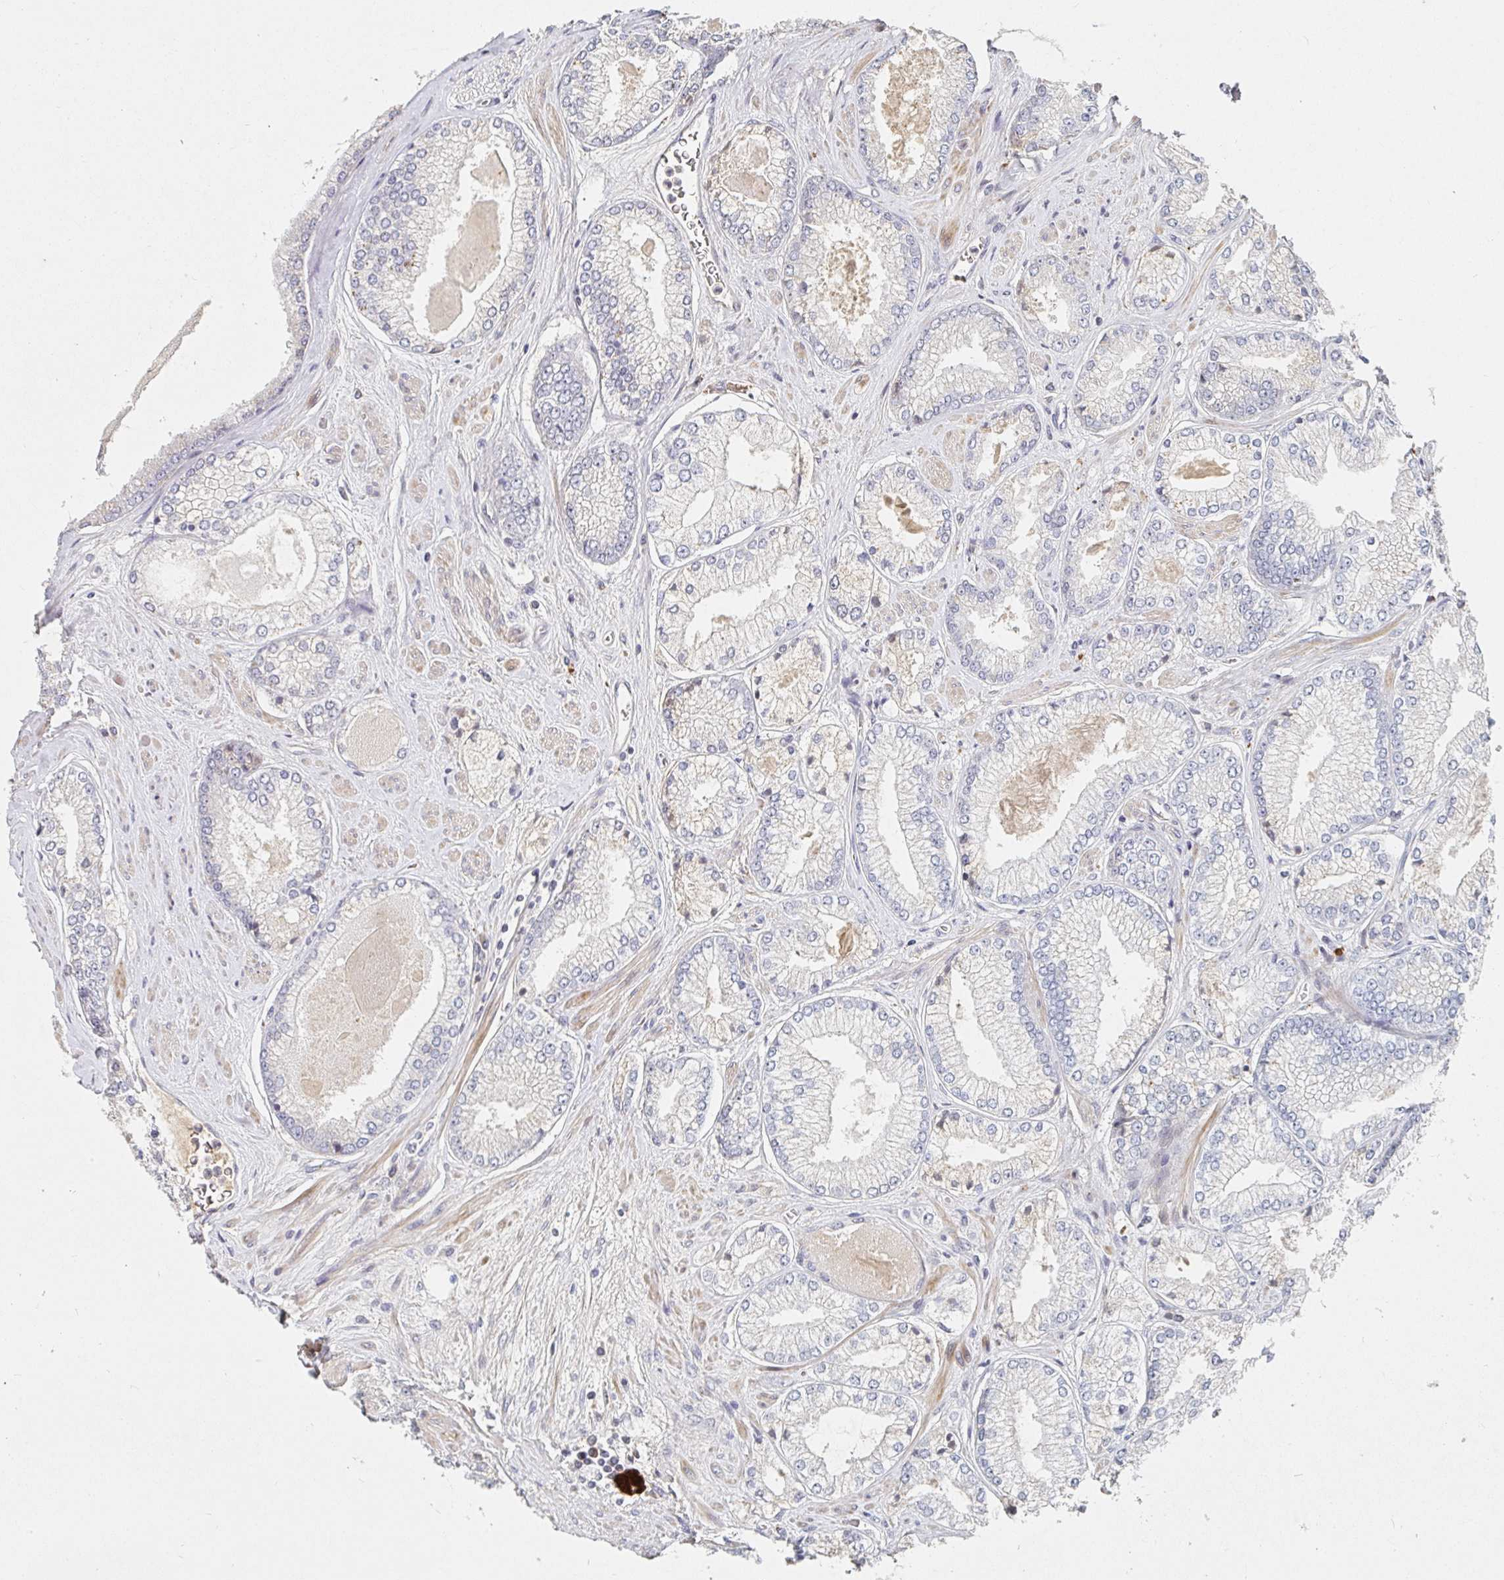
{"staining": {"intensity": "negative", "quantity": "none", "location": "none"}, "tissue": "prostate cancer", "cell_type": "Tumor cells", "image_type": "cancer", "snomed": [{"axis": "morphology", "description": "Adenocarcinoma, Low grade"}, {"axis": "topography", "description": "Prostate"}], "caption": "This is an immunohistochemistry (IHC) histopathology image of human adenocarcinoma (low-grade) (prostate). There is no expression in tumor cells.", "gene": "NME9", "patient": {"sex": "male", "age": 67}}